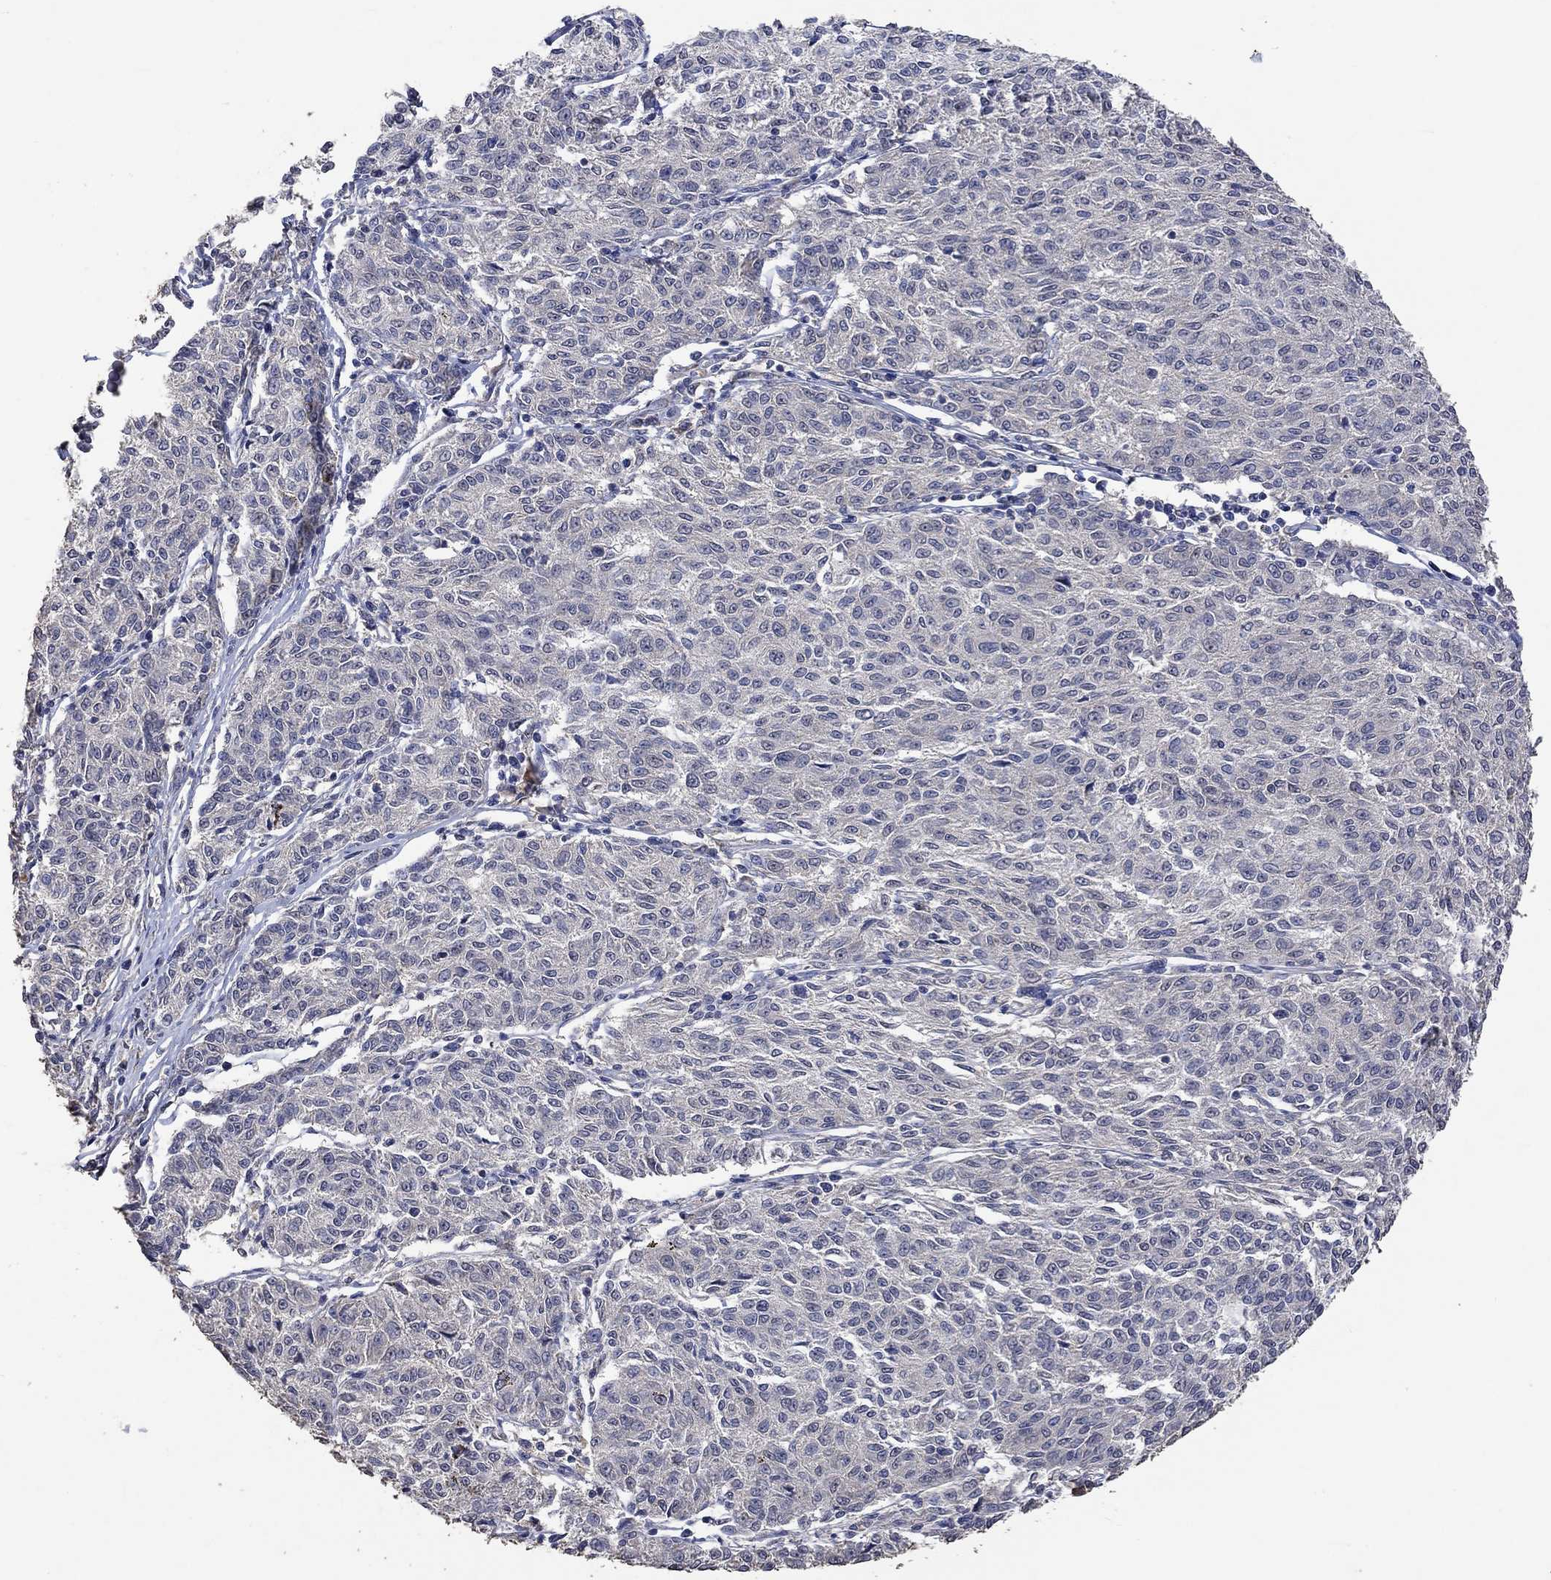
{"staining": {"intensity": "negative", "quantity": "none", "location": "none"}, "tissue": "melanoma", "cell_type": "Tumor cells", "image_type": "cancer", "snomed": [{"axis": "morphology", "description": "Malignant melanoma, NOS"}, {"axis": "topography", "description": "Skin"}], "caption": "Malignant melanoma was stained to show a protein in brown. There is no significant positivity in tumor cells.", "gene": "PTPN20", "patient": {"sex": "female", "age": 72}}